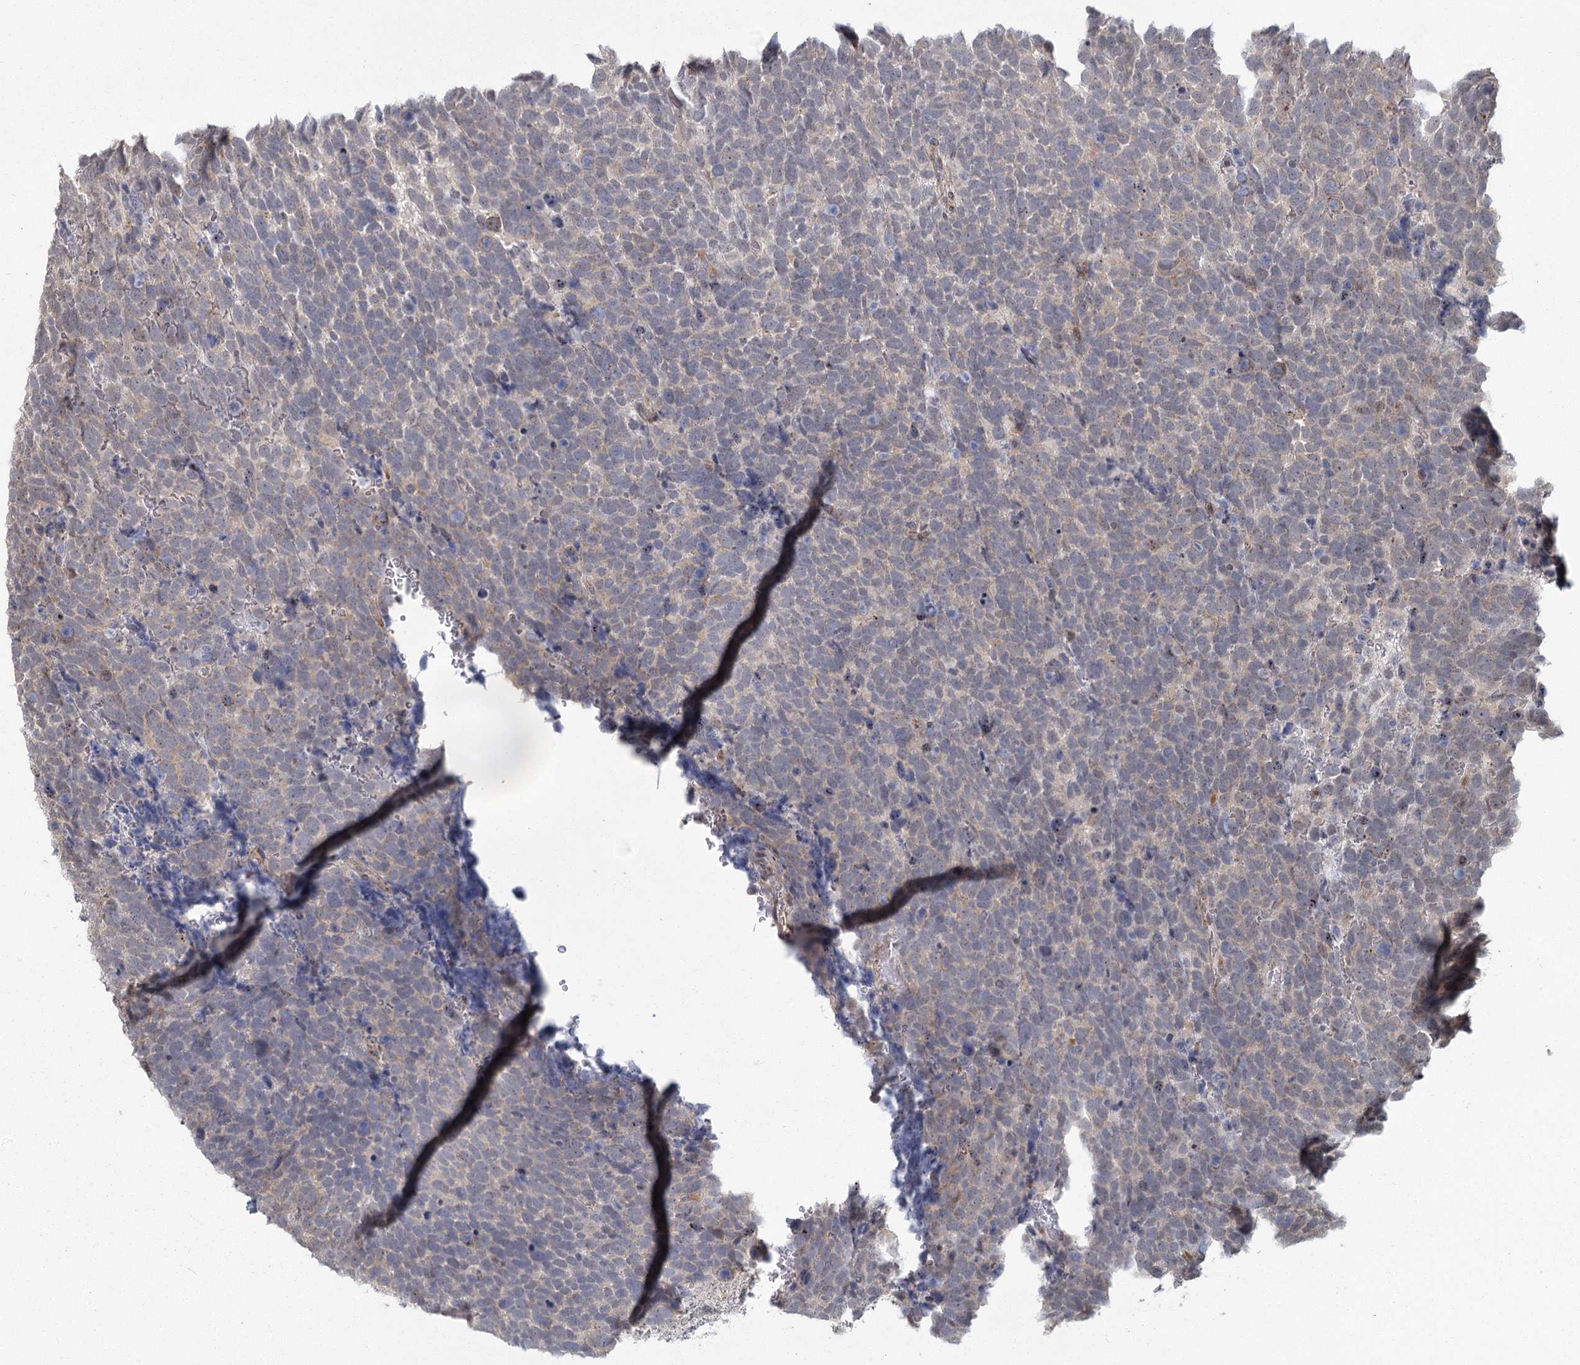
{"staining": {"intensity": "negative", "quantity": "none", "location": "none"}, "tissue": "urothelial cancer", "cell_type": "Tumor cells", "image_type": "cancer", "snomed": [{"axis": "morphology", "description": "Urothelial carcinoma, High grade"}, {"axis": "topography", "description": "Urinary bladder"}], "caption": "The photomicrograph displays no staining of tumor cells in urothelial cancer.", "gene": "PARM1", "patient": {"sex": "female", "age": 82}}